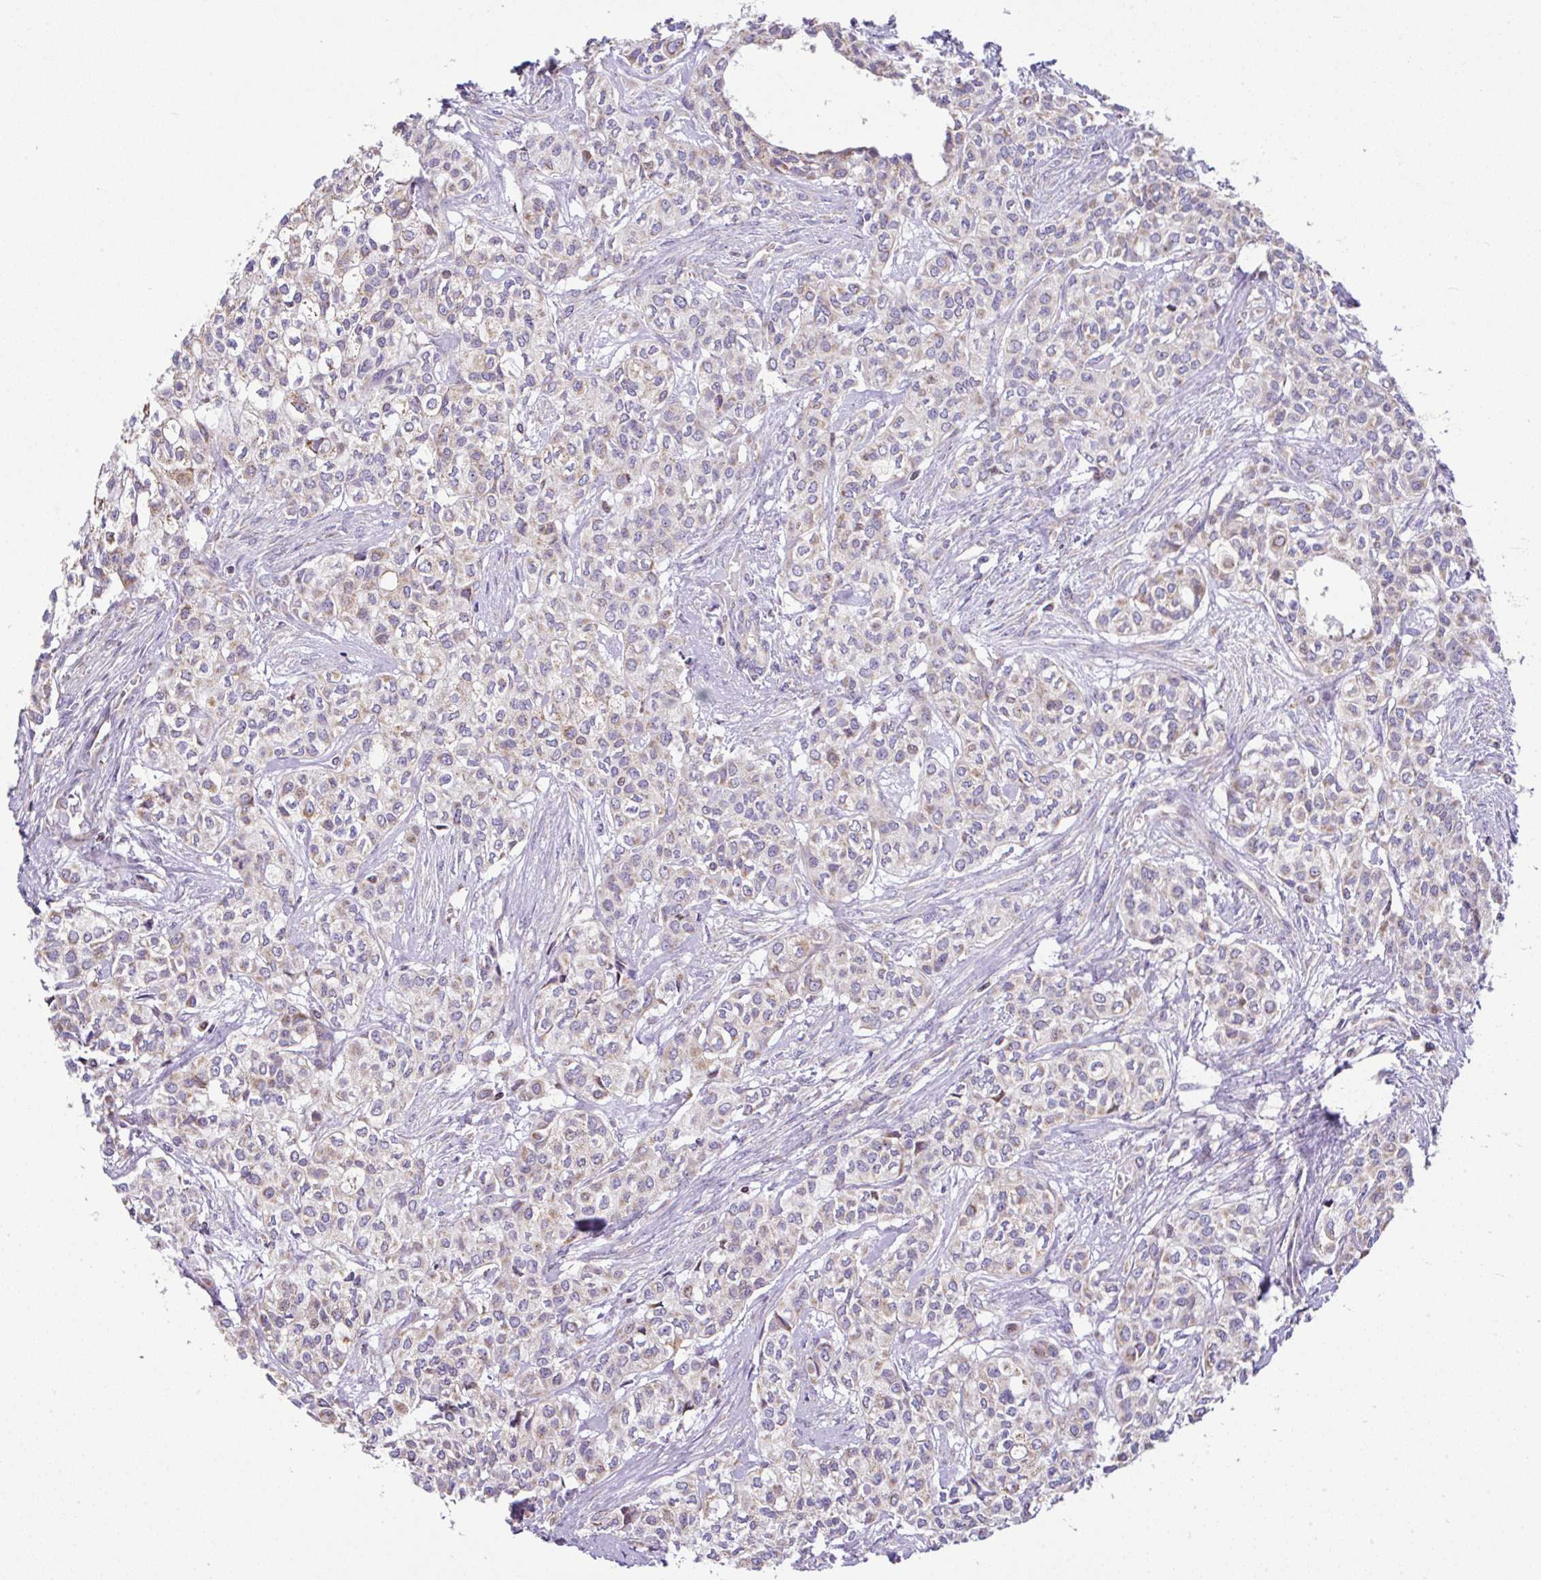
{"staining": {"intensity": "weak", "quantity": "25%-75%", "location": "cytoplasmic/membranous"}, "tissue": "head and neck cancer", "cell_type": "Tumor cells", "image_type": "cancer", "snomed": [{"axis": "morphology", "description": "Adenocarcinoma, NOS"}, {"axis": "topography", "description": "Head-Neck"}], "caption": "About 25%-75% of tumor cells in human head and neck adenocarcinoma display weak cytoplasmic/membranous protein staining as visualized by brown immunohistochemical staining.", "gene": "FIGNL1", "patient": {"sex": "male", "age": 81}}